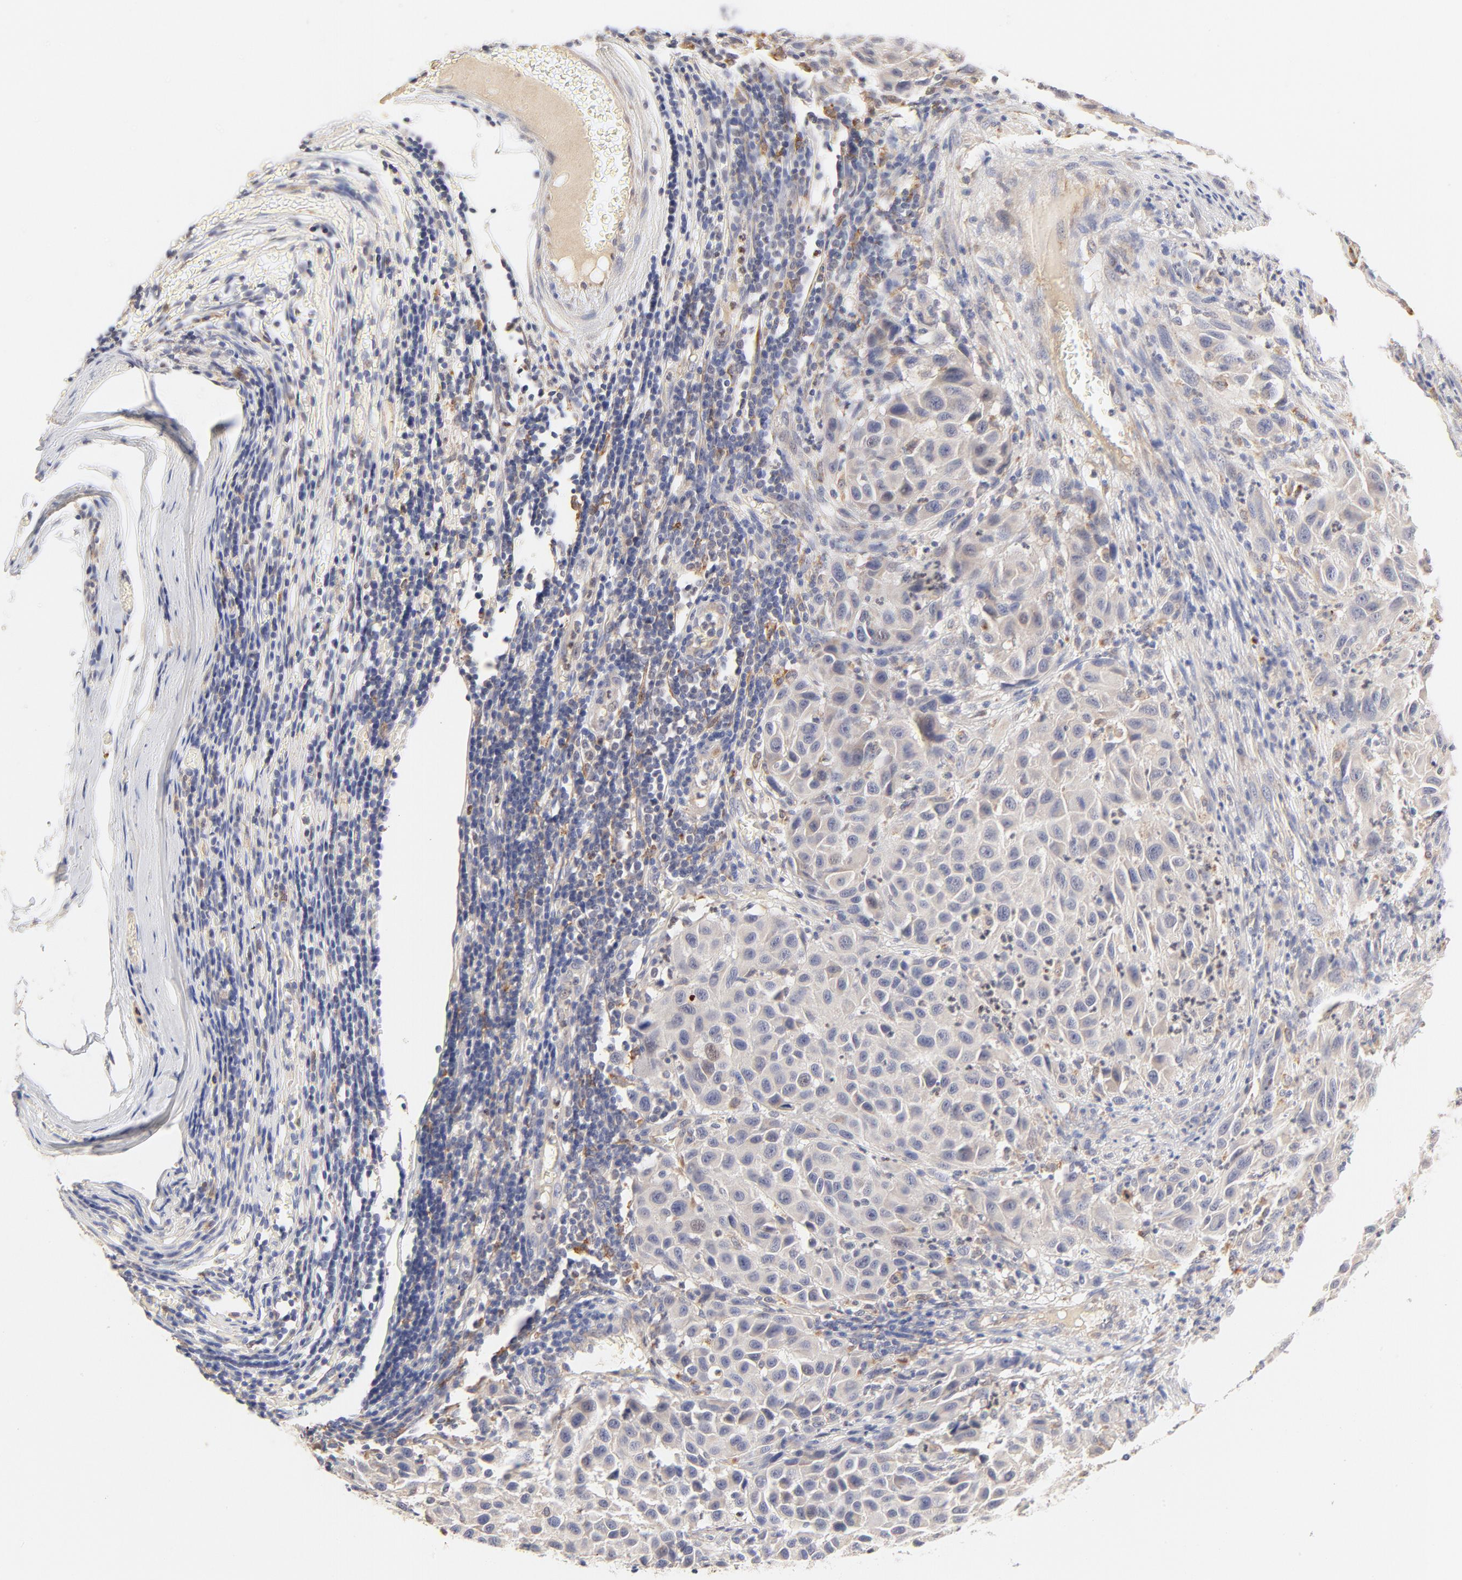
{"staining": {"intensity": "negative", "quantity": "none", "location": "none"}, "tissue": "melanoma", "cell_type": "Tumor cells", "image_type": "cancer", "snomed": [{"axis": "morphology", "description": "Malignant melanoma, Metastatic site"}, {"axis": "topography", "description": "Lymph node"}], "caption": "Immunohistochemical staining of melanoma shows no significant staining in tumor cells.", "gene": "MTERF2", "patient": {"sex": "male", "age": 61}}